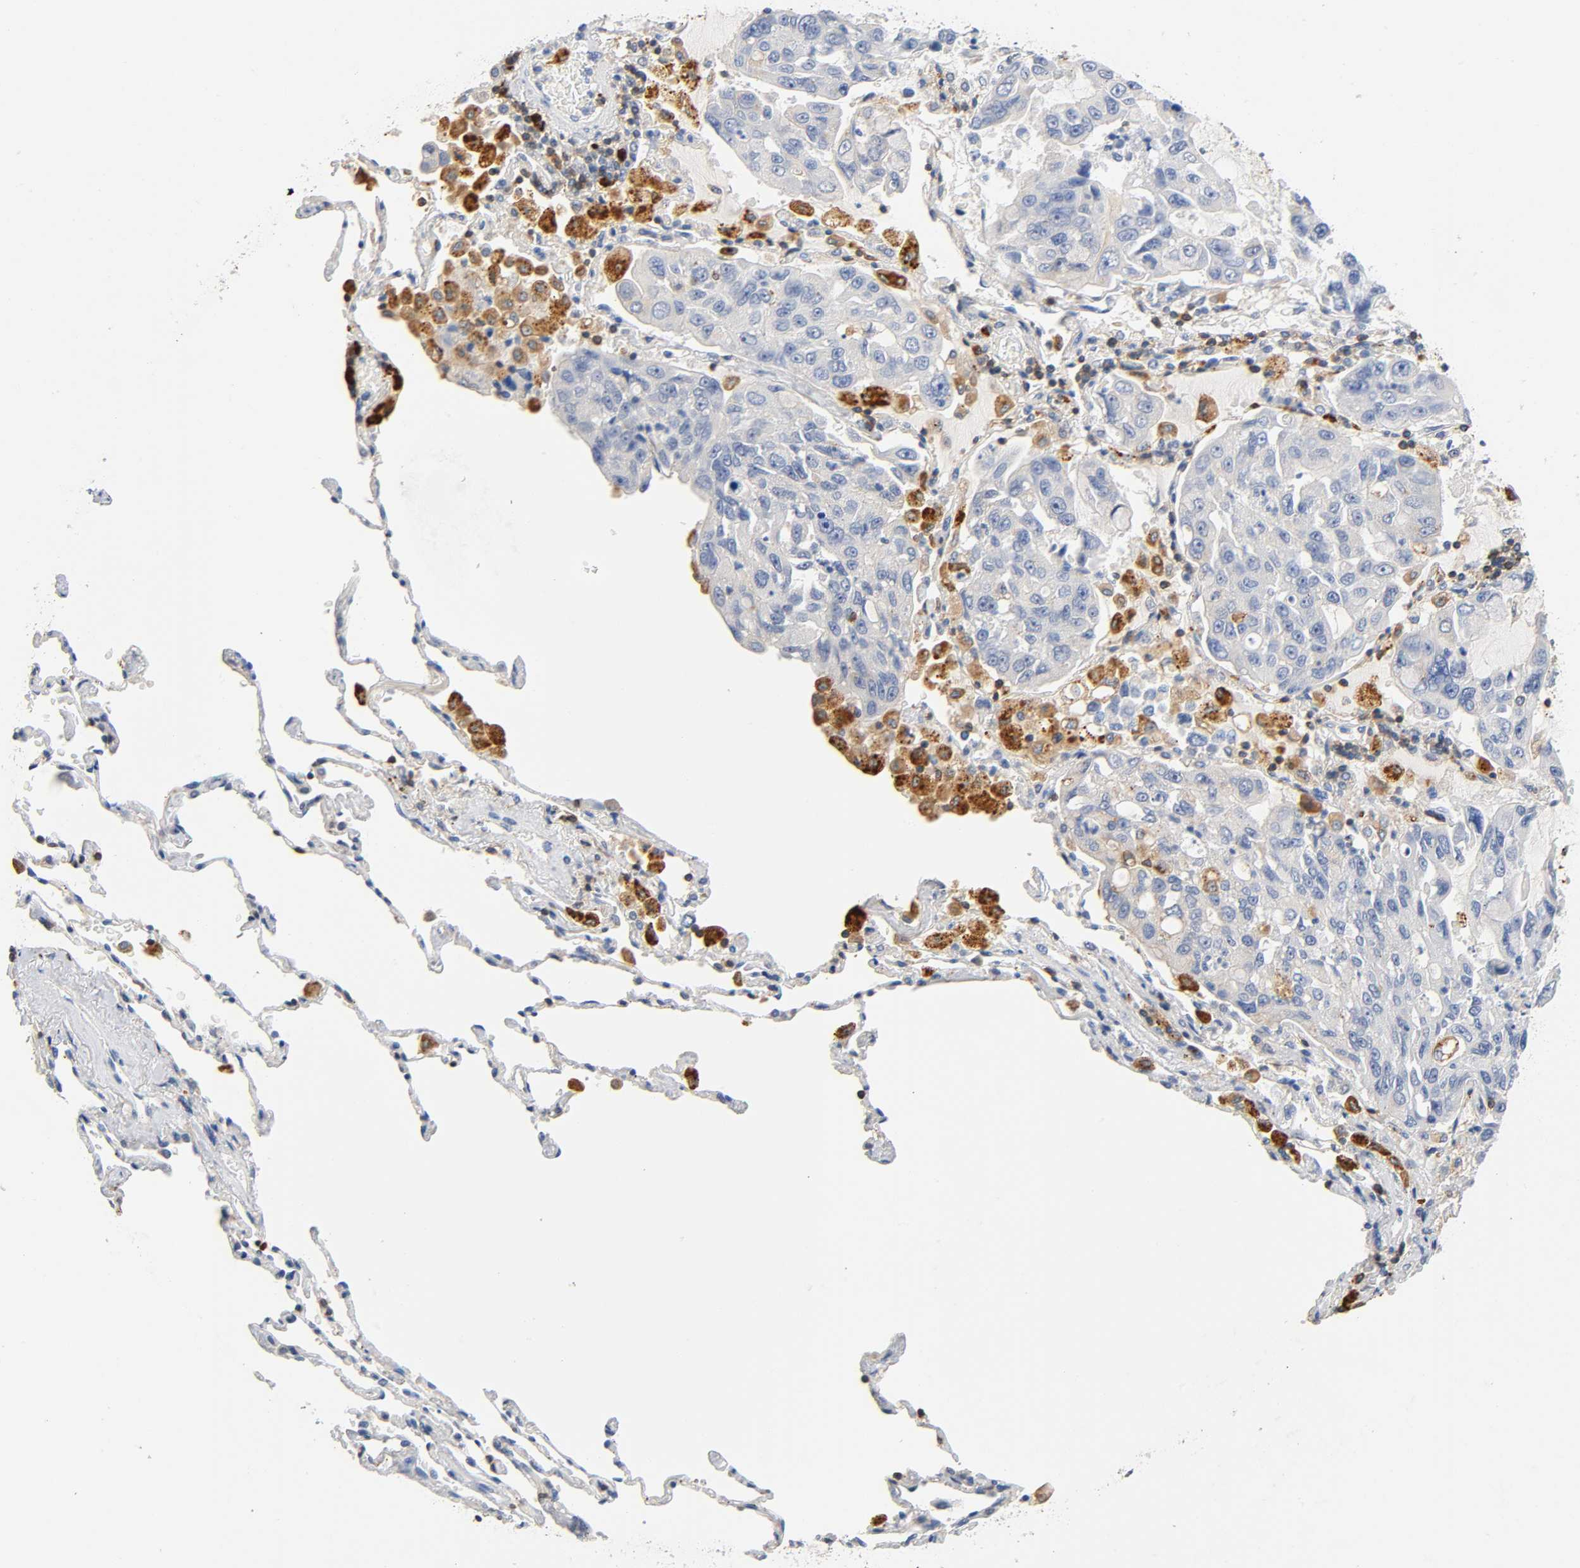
{"staining": {"intensity": "weak", "quantity": "25%-75%", "location": "cytoplasmic/membranous"}, "tissue": "lung cancer", "cell_type": "Tumor cells", "image_type": "cancer", "snomed": [{"axis": "morphology", "description": "Adenocarcinoma, NOS"}, {"axis": "topography", "description": "Lung"}], "caption": "The photomicrograph exhibits immunohistochemical staining of lung cancer (adenocarcinoma). There is weak cytoplasmic/membranous expression is seen in approximately 25%-75% of tumor cells.", "gene": "UCKL1", "patient": {"sex": "male", "age": 64}}